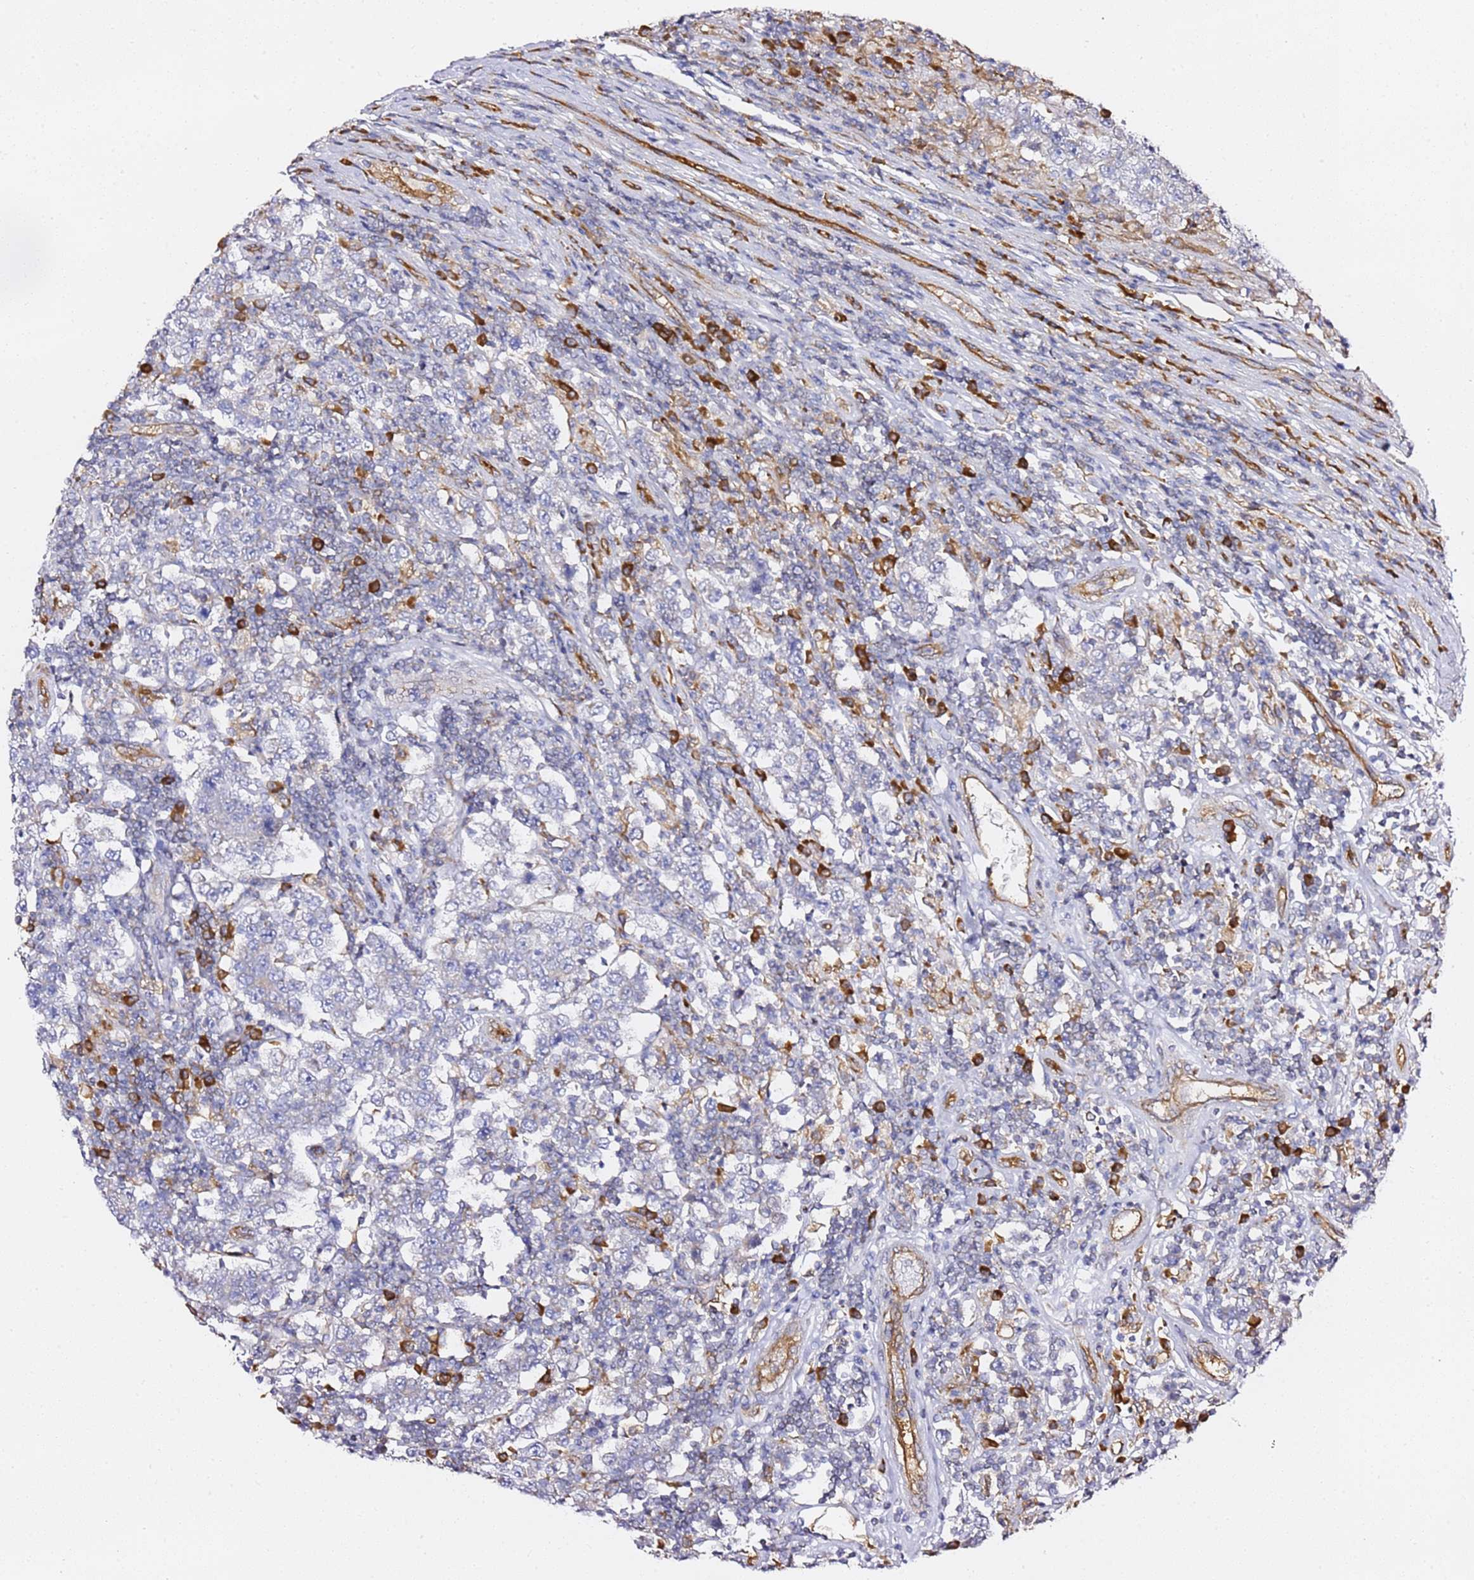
{"staining": {"intensity": "negative", "quantity": "none", "location": "none"}, "tissue": "testis cancer", "cell_type": "Tumor cells", "image_type": "cancer", "snomed": [{"axis": "morphology", "description": "Normal tissue, NOS"}, {"axis": "morphology", "description": "Urothelial carcinoma, High grade"}, {"axis": "morphology", "description": "Seminoma, NOS"}, {"axis": "morphology", "description": "Carcinoma, Embryonal, NOS"}, {"axis": "topography", "description": "Urinary bladder"}, {"axis": "topography", "description": "Testis"}], "caption": "Tumor cells are negative for brown protein staining in testis high-grade urothelial carcinoma. (DAB (3,3'-diaminobenzidine) immunohistochemistry (IHC) visualized using brightfield microscopy, high magnification).", "gene": "KIF7", "patient": {"sex": "male", "age": 41}}